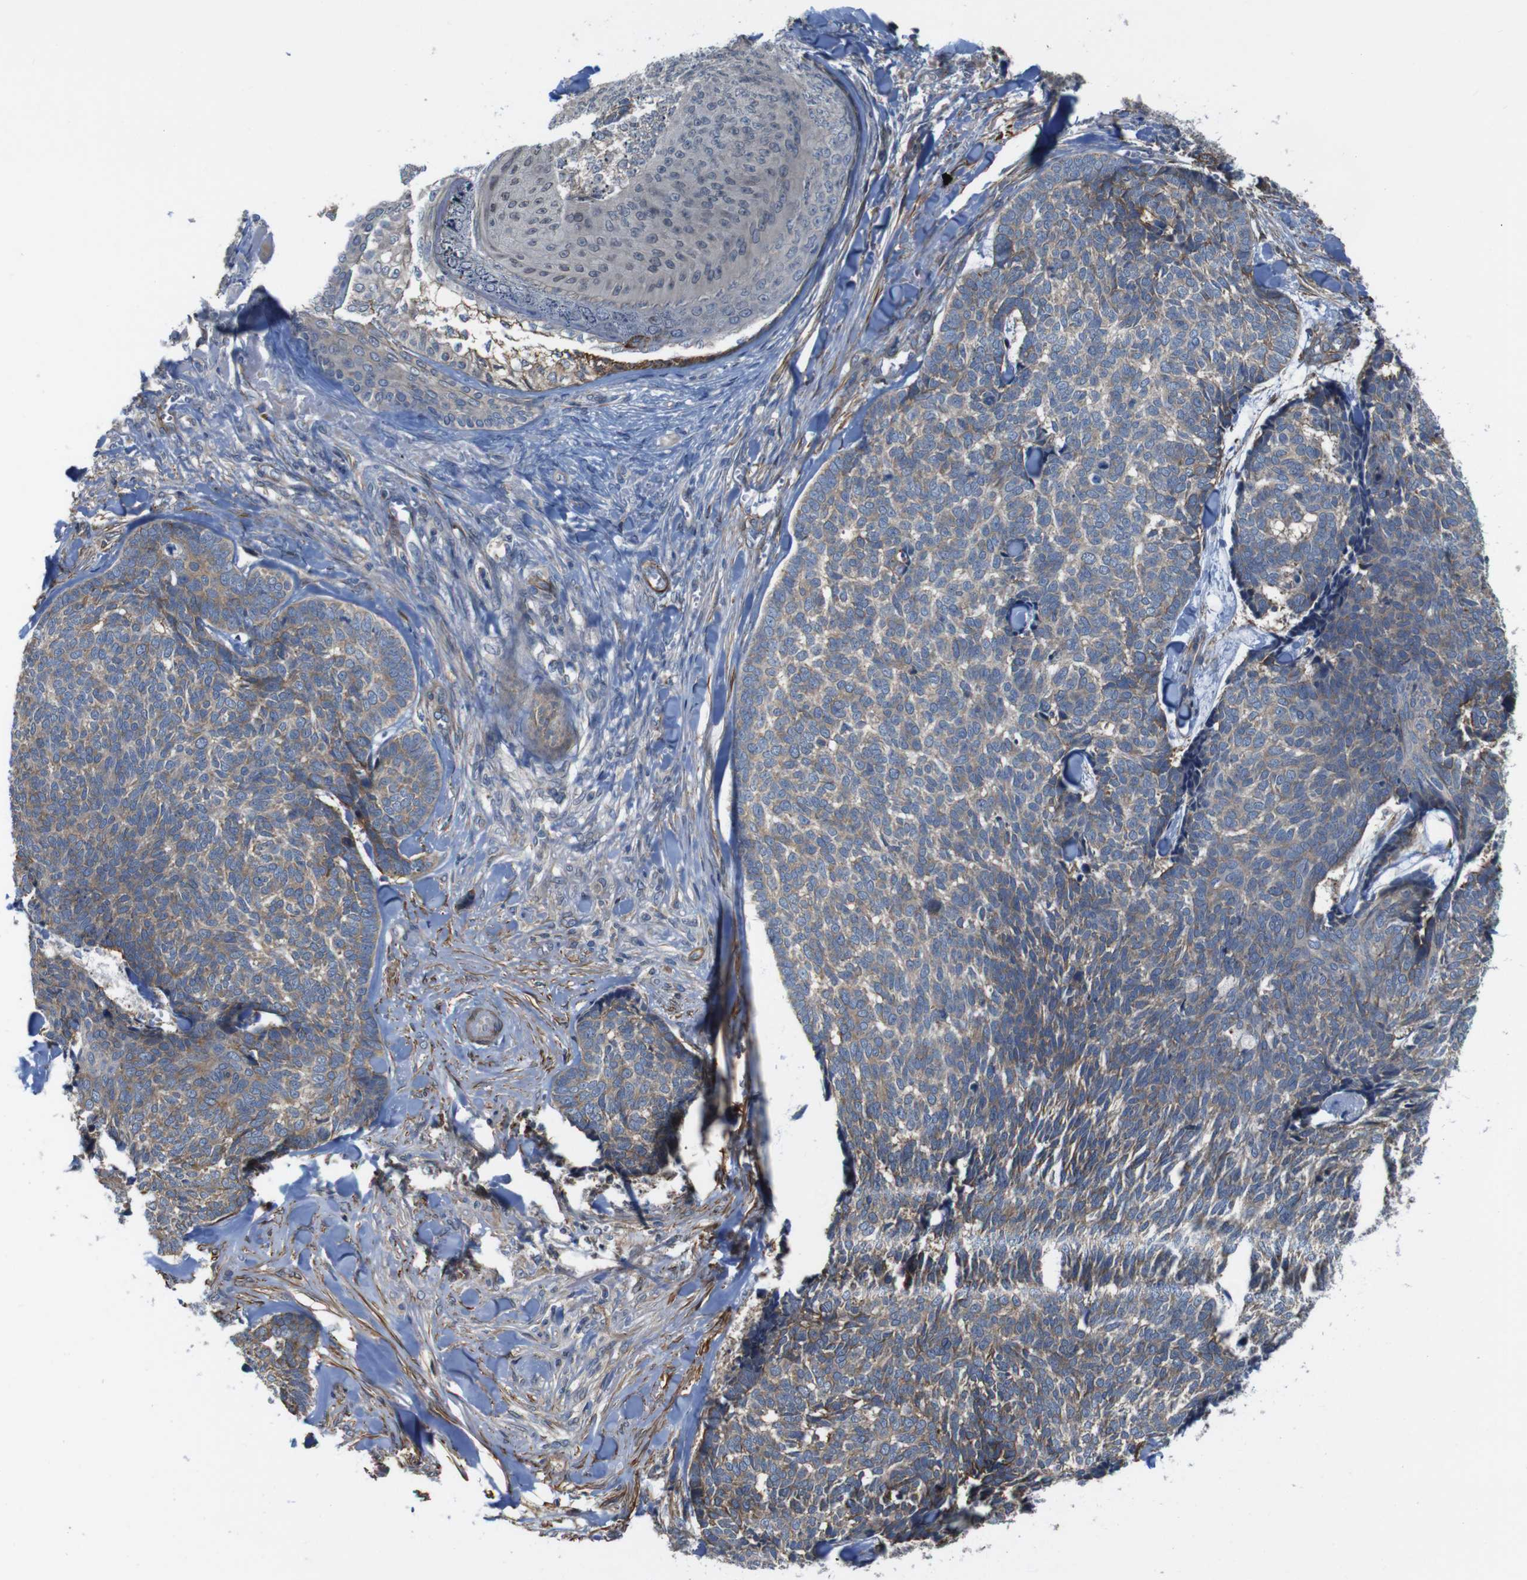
{"staining": {"intensity": "weak", "quantity": ">75%", "location": "cytoplasmic/membranous"}, "tissue": "skin cancer", "cell_type": "Tumor cells", "image_type": "cancer", "snomed": [{"axis": "morphology", "description": "Basal cell carcinoma"}, {"axis": "topography", "description": "Skin"}], "caption": "A high-resolution photomicrograph shows immunohistochemistry staining of basal cell carcinoma (skin), which shows weak cytoplasmic/membranous positivity in about >75% of tumor cells.", "gene": "GGT7", "patient": {"sex": "male", "age": 84}}